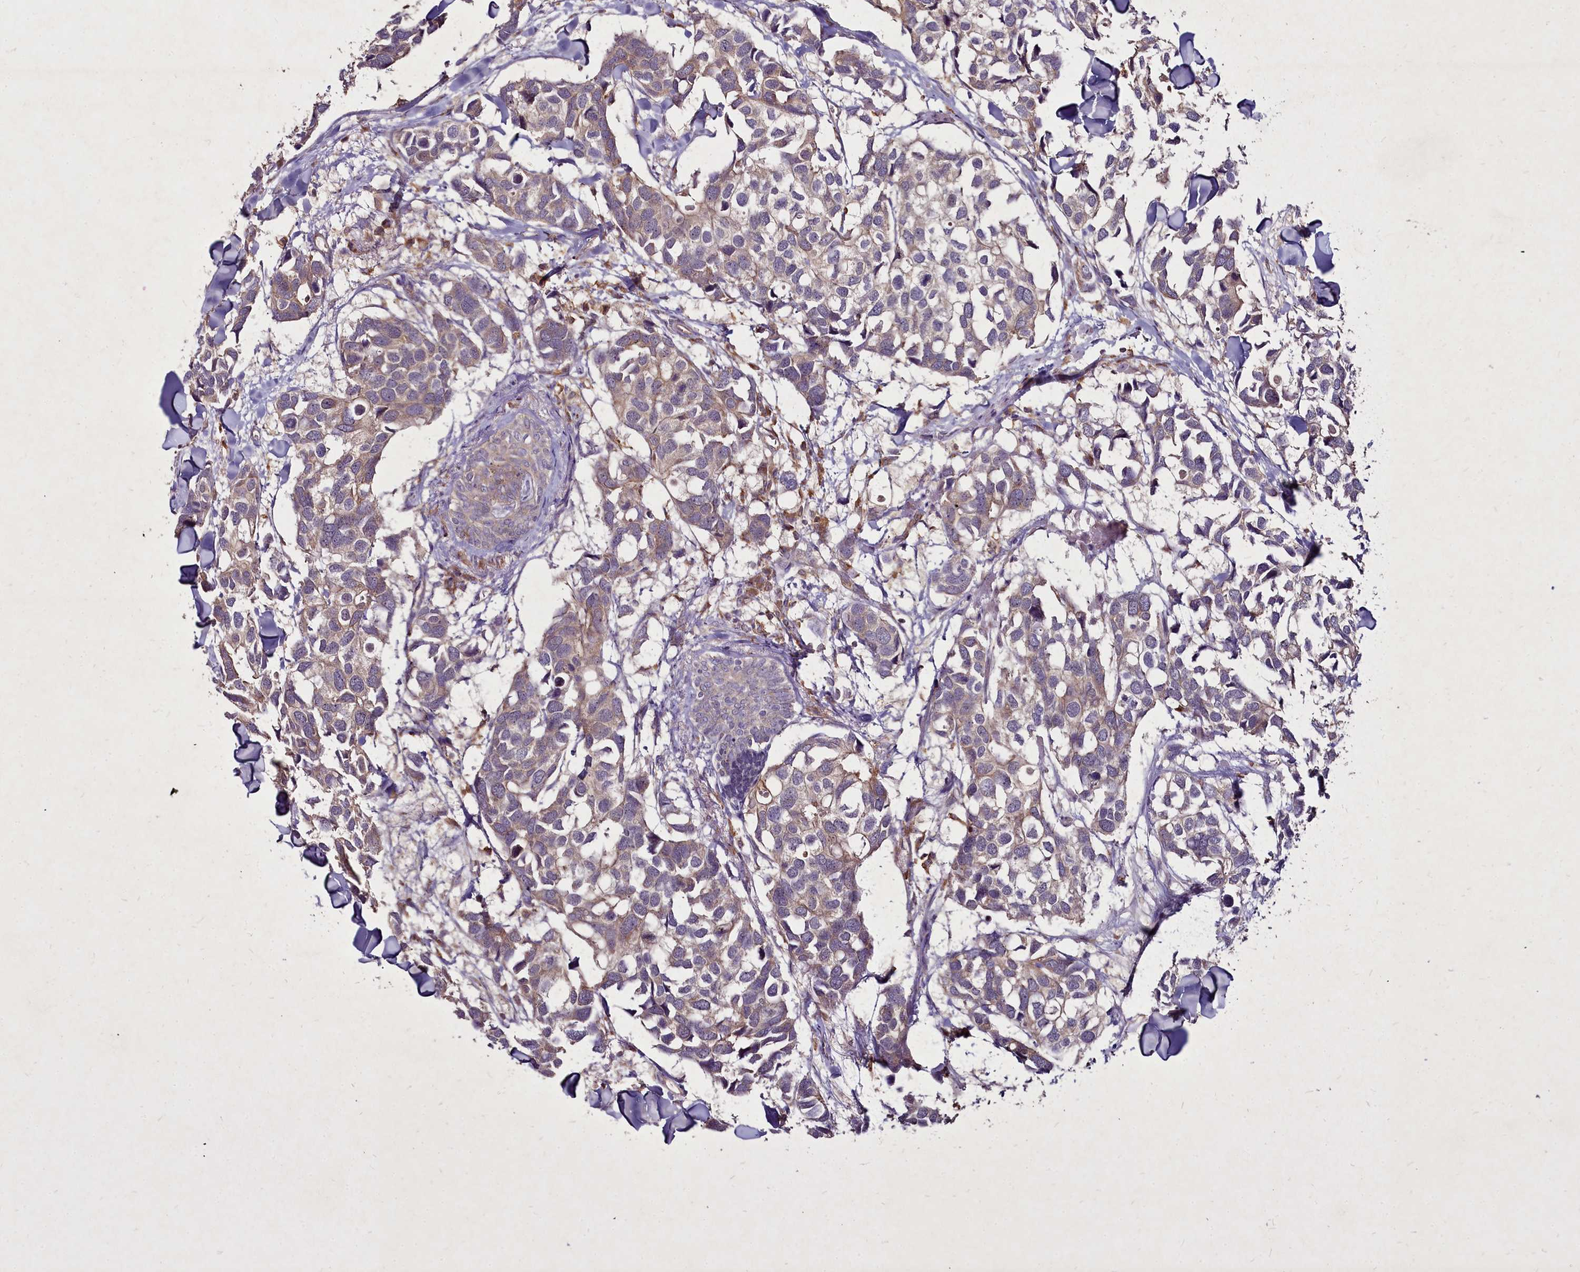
{"staining": {"intensity": "weak", "quantity": "25%-75%", "location": "cytoplasmic/membranous"}, "tissue": "breast cancer", "cell_type": "Tumor cells", "image_type": "cancer", "snomed": [{"axis": "morphology", "description": "Duct carcinoma"}, {"axis": "topography", "description": "Breast"}], "caption": "Tumor cells display low levels of weak cytoplasmic/membranous staining in about 25%-75% of cells in breast cancer.", "gene": "NCKAP1L", "patient": {"sex": "female", "age": 83}}